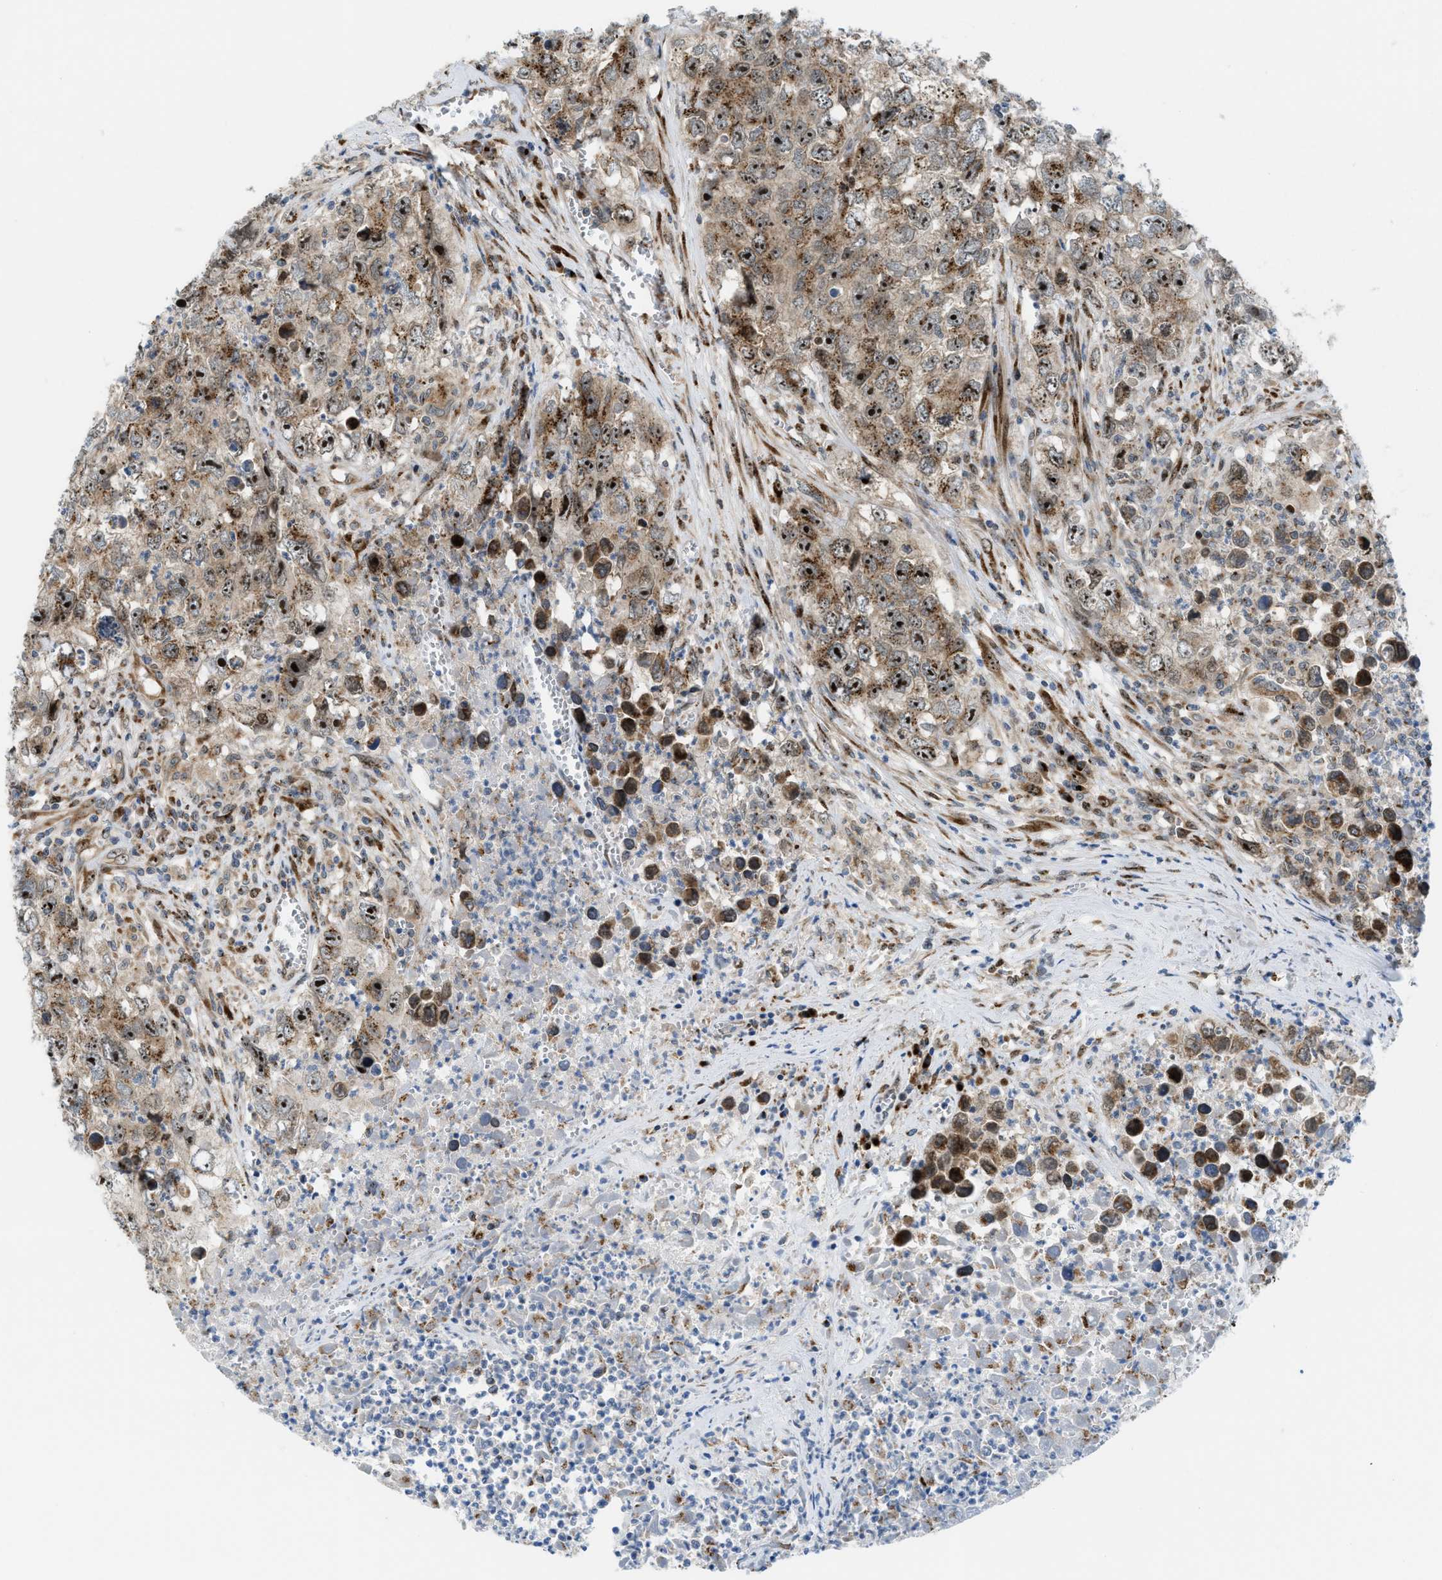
{"staining": {"intensity": "strong", "quantity": ">75%", "location": "nuclear"}, "tissue": "testis cancer", "cell_type": "Tumor cells", "image_type": "cancer", "snomed": [{"axis": "morphology", "description": "Seminoma, NOS"}, {"axis": "morphology", "description": "Carcinoma, Embryonal, NOS"}, {"axis": "topography", "description": "Testis"}], "caption": "Immunohistochemistry (DAB) staining of human testis cancer demonstrates strong nuclear protein expression in about >75% of tumor cells.", "gene": "SLC38A10", "patient": {"sex": "male", "age": 43}}